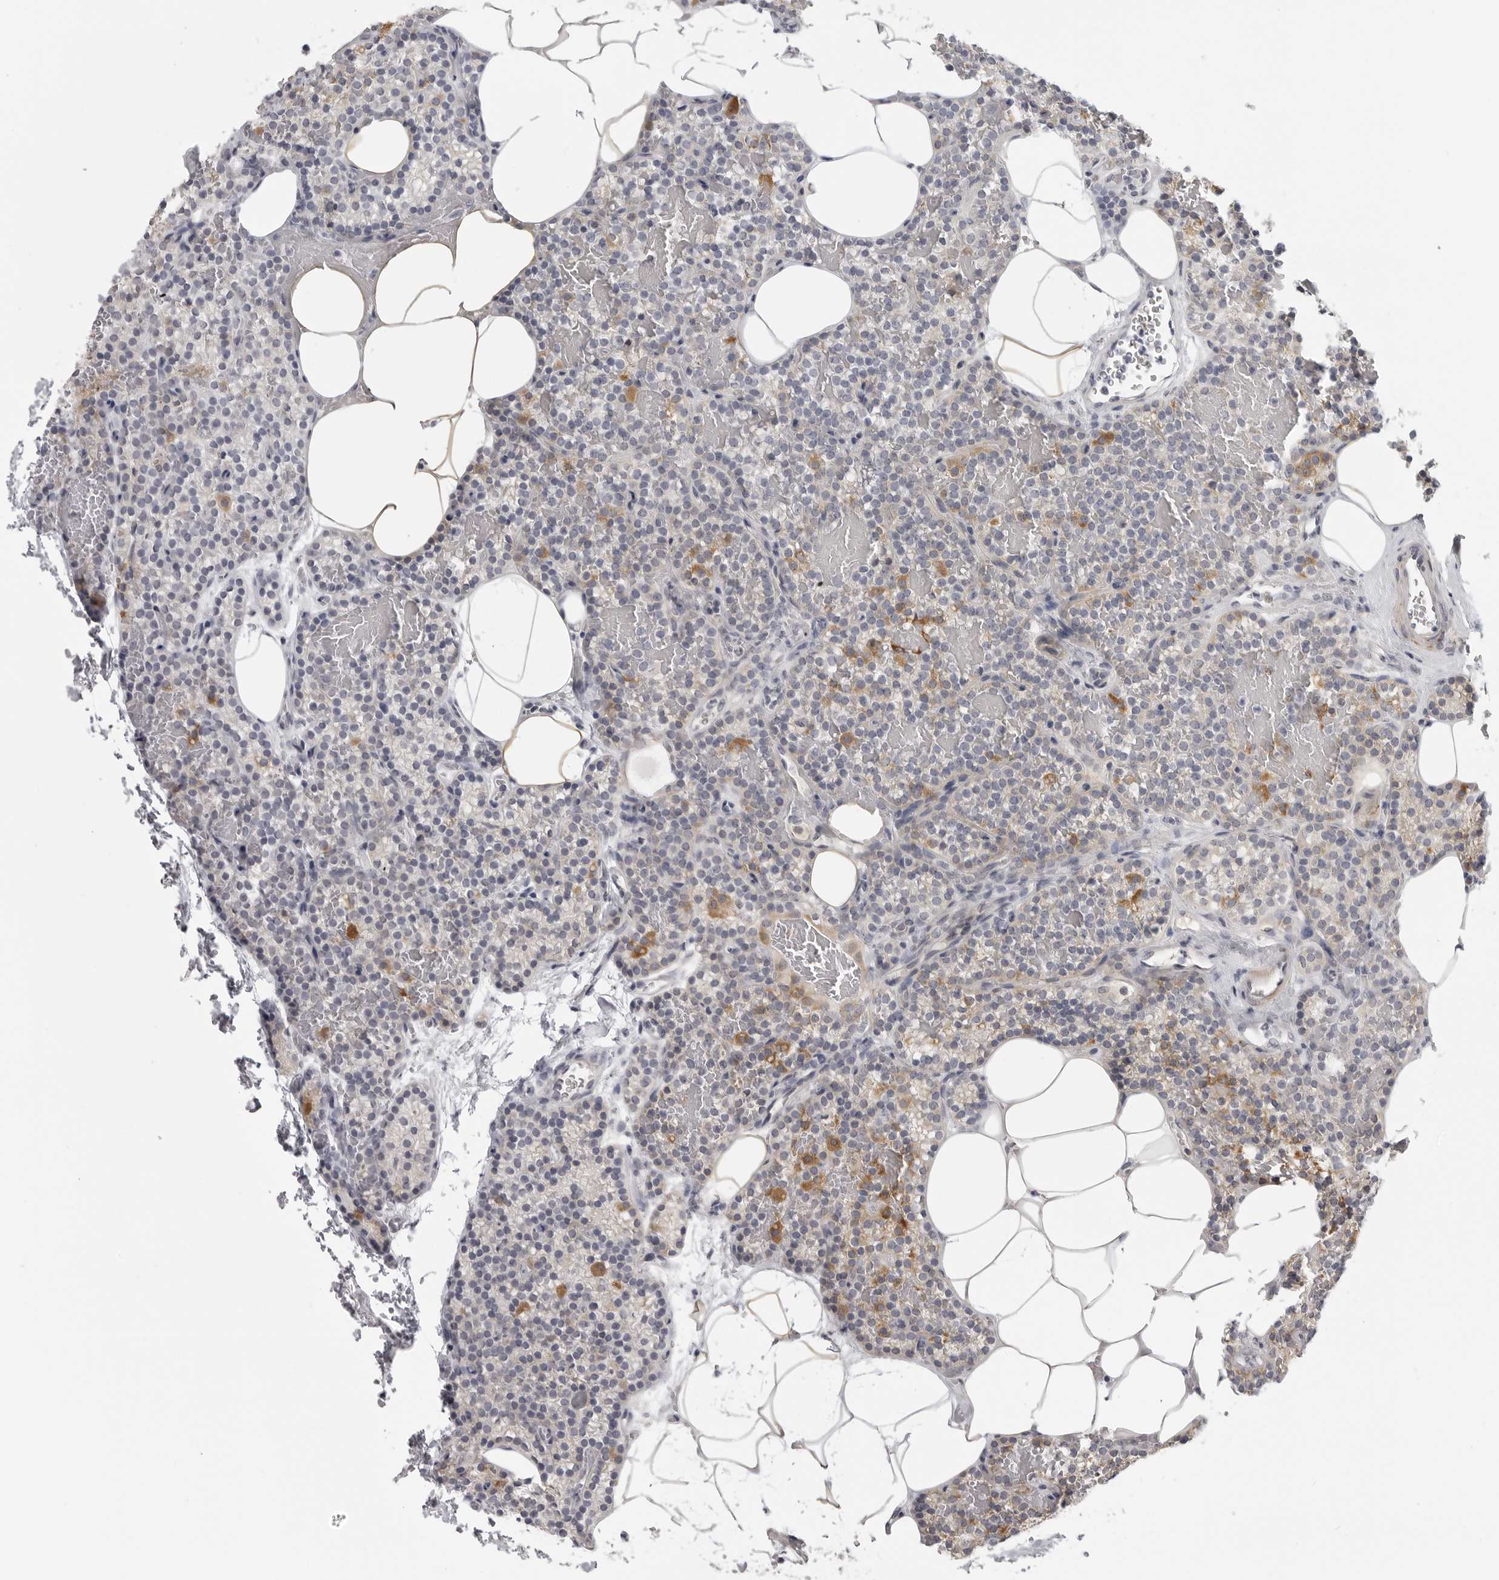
{"staining": {"intensity": "moderate", "quantity": "25%-75%", "location": "cytoplasmic/membranous"}, "tissue": "parathyroid gland", "cell_type": "Glandular cells", "image_type": "normal", "snomed": [{"axis": "morphology", "description": "Normal tissue, NOS"}, {"axis": "topography", "description": "Parathyroid gland"}], "caption": "This photomicrograph demonstrates immunohistochemistry (IHC) staining of unremarkable human parathyroid gland, with medium moderate cytoplasmic/membranous expression in about 25%-75% of glandular cells.", "gene": "MAP7D1", "patient": {"sex": "male", "age": 58}}